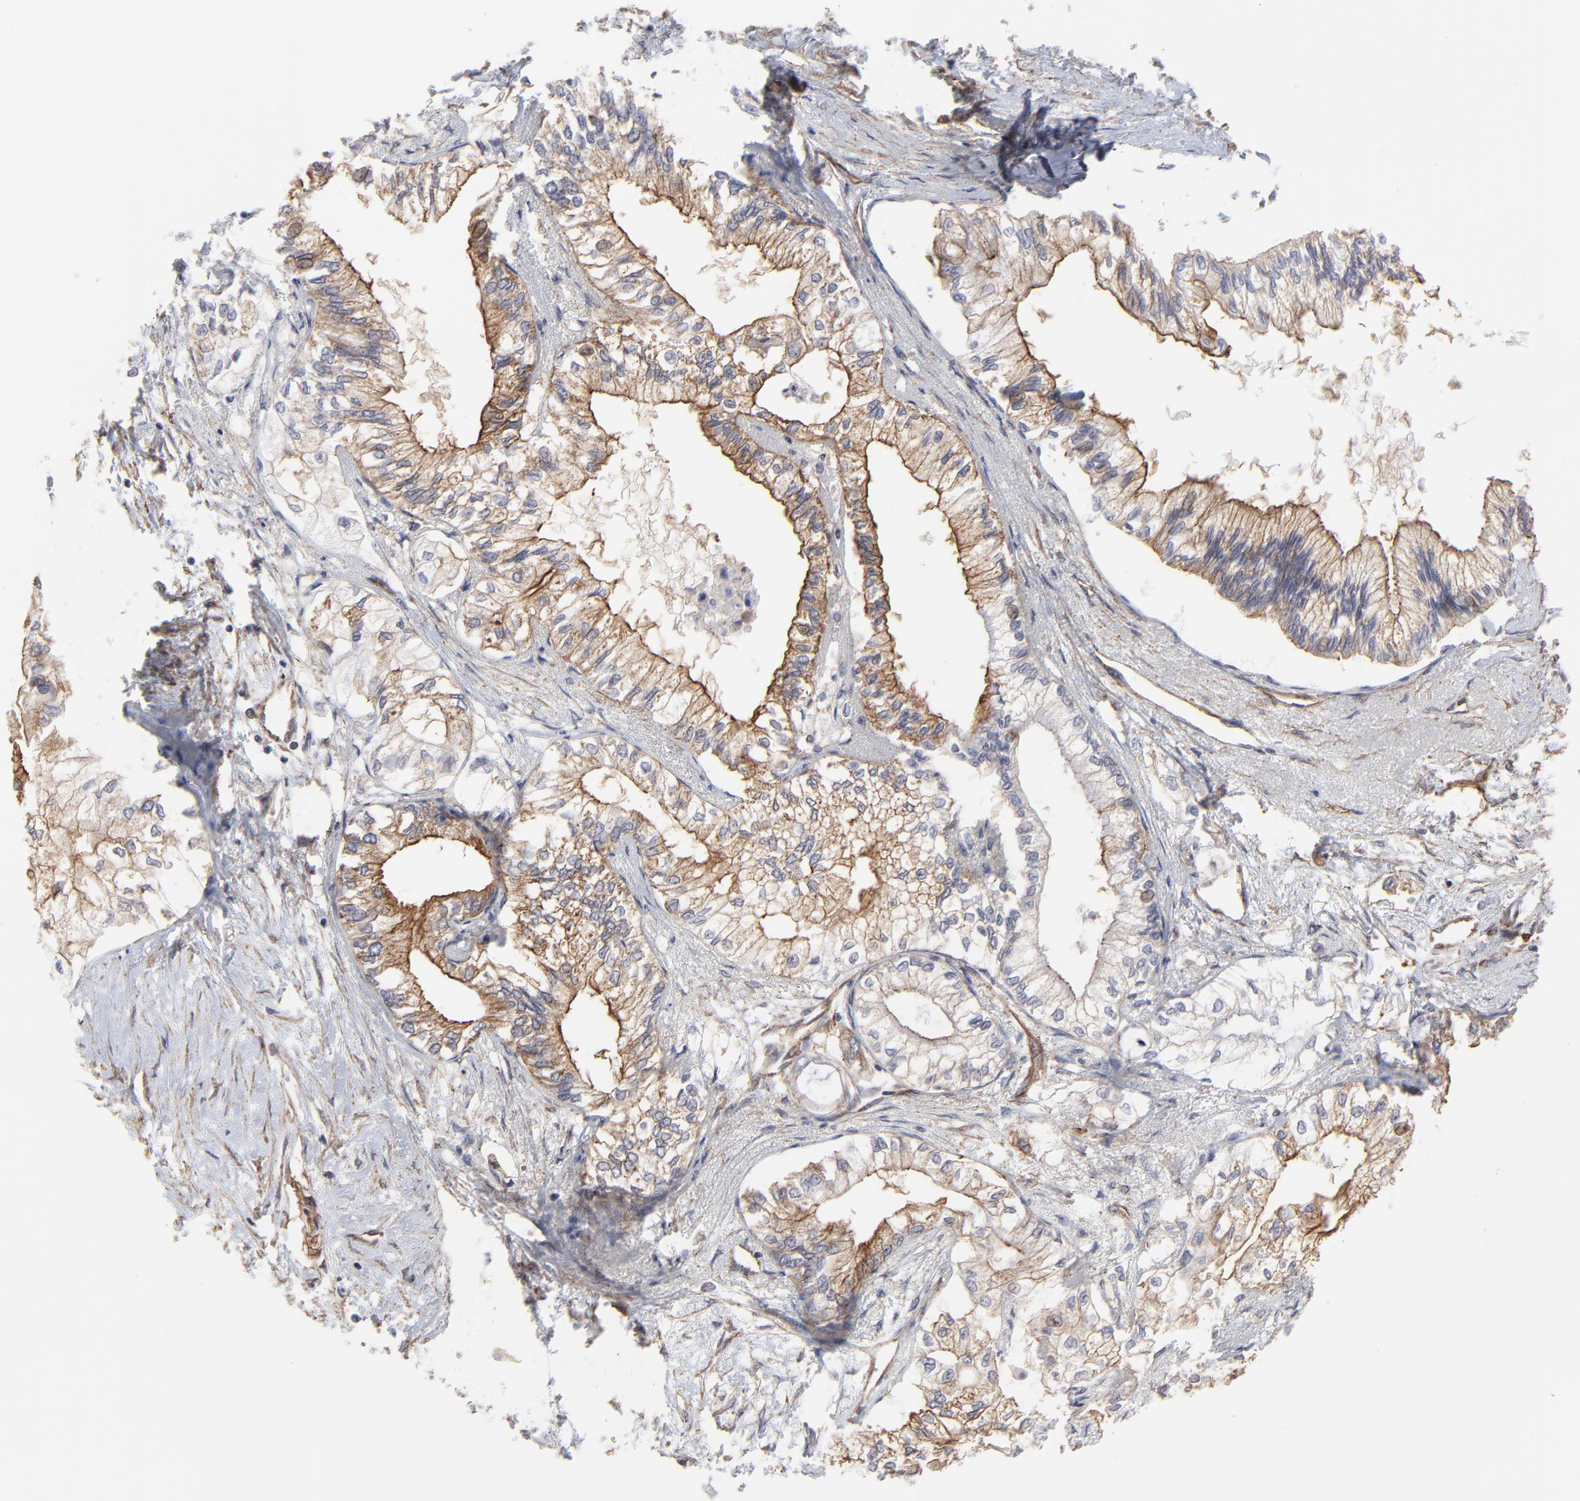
{"staining": {"intensity": "moderate", "quantity": ">75%", "location": "cytoplasmic/membranous"}, "tissue": "pancreatic cancer", "cell_type": "Tumor cells", "image_type": "cancer", "snomed": [{"axis": "morphology", "description": "Adenocarcinoma, NOS"}, {"axis": "topography", "description": "Pancreas"}], "caption": "This photomicrograph exhibits pancreatic adenocarcinoma stained with immunohistochemistry to label a protein in brown. The cytoplasmic/membranous of tumor cells show moderate positivity for the protein. Nuclei are counter-stained blue.", "gene": "ARMT1", "patient": {"sex": "male", "age": 79}}